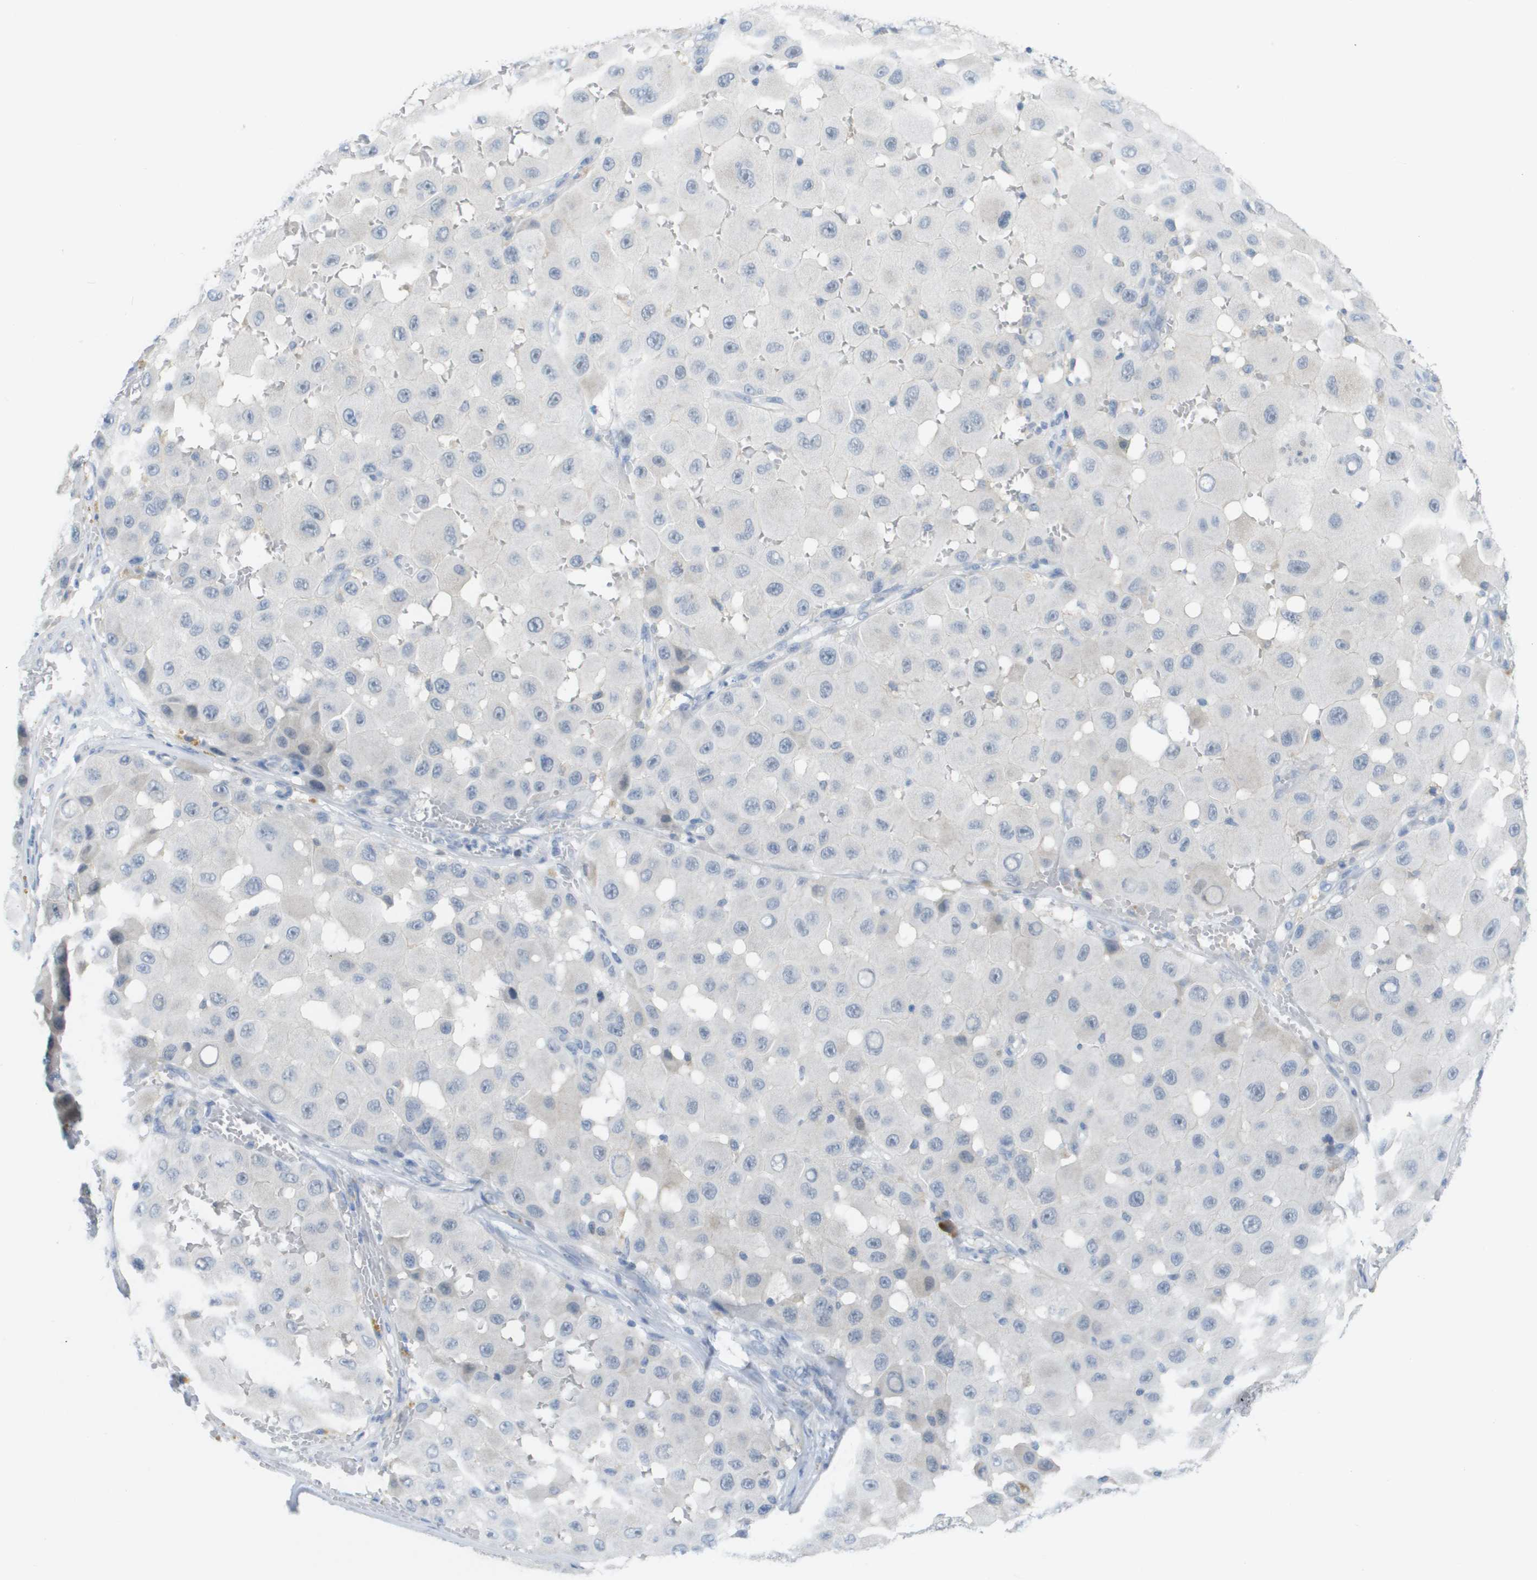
{"staining": {"intensity": "negative", "quantity": "none", "location": "none"}, "tissue": "melanoma", "cell_type": "Tumor cells", "image_type": "cancer", "snomed": [{"axis": "morphology", "description": "Malignant melanoma, NOS"}, {"axis": "topography", "description": "Skin"}], "caption": "The immunohistochemistry (IHC) photomicrograph has no significant positivity in tumor cells of malignant melanoma tissue.", "gene": "PDE4A", "patient": {"sex": "female", "age": 81}}